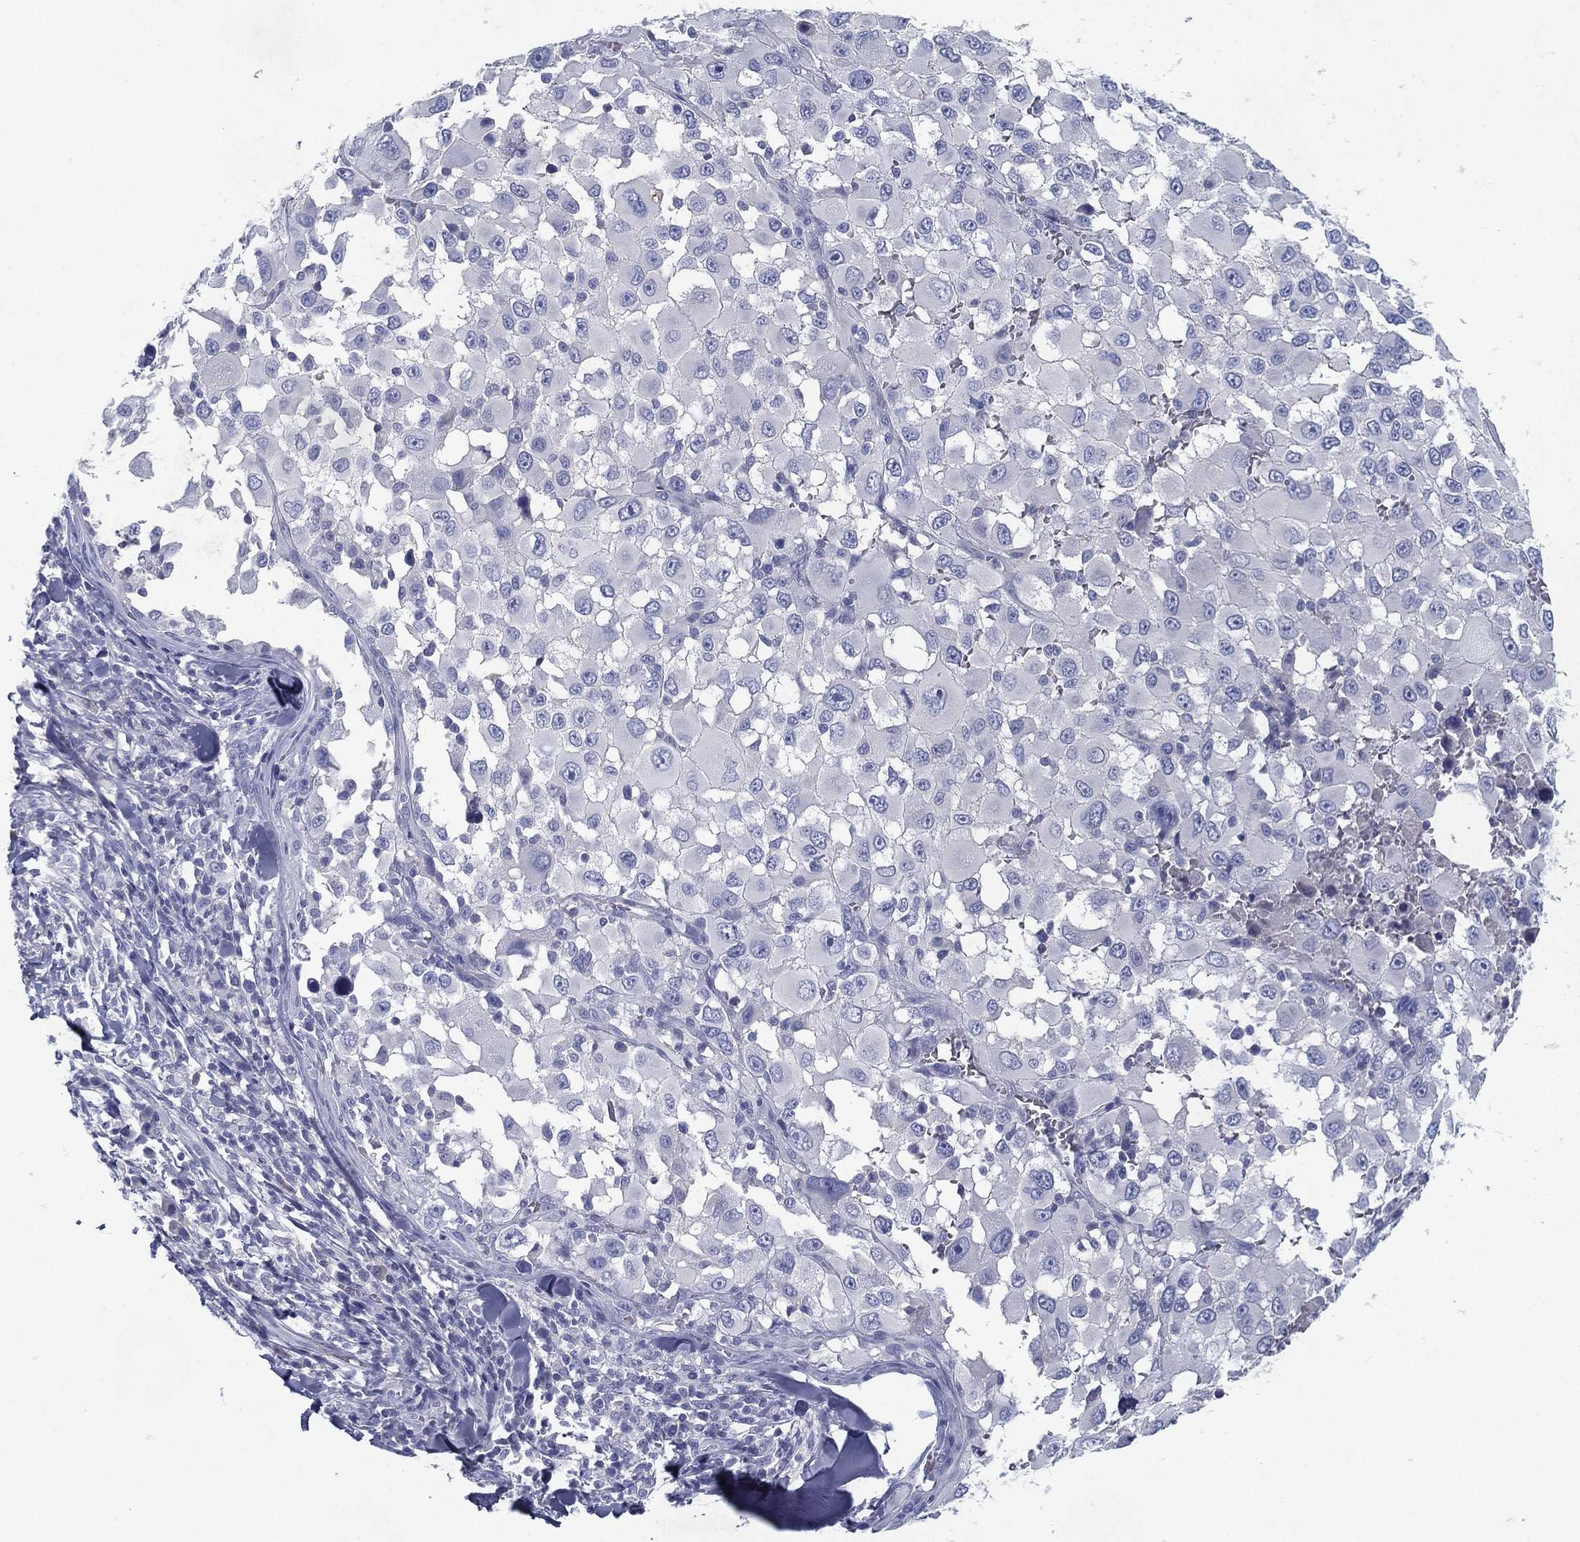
{"staining": {"intensity": "negative", "quantity": "none", "location": "none"}, "tissue": "melanoma", "cell_type": "Tumor cells", "image_type": "cancer", "snomed": [{"axis": "morphology", "description": "Malignant melanoma, Metastatic site"}, {"axis": "topography", "description": "Lymph node"}], "caption": "Tumor cells are negative for brown protein staining in malignant melanoma (metastatic site).", "gene": "RGS13", "patient": {"sex": "male", "age": 50}}